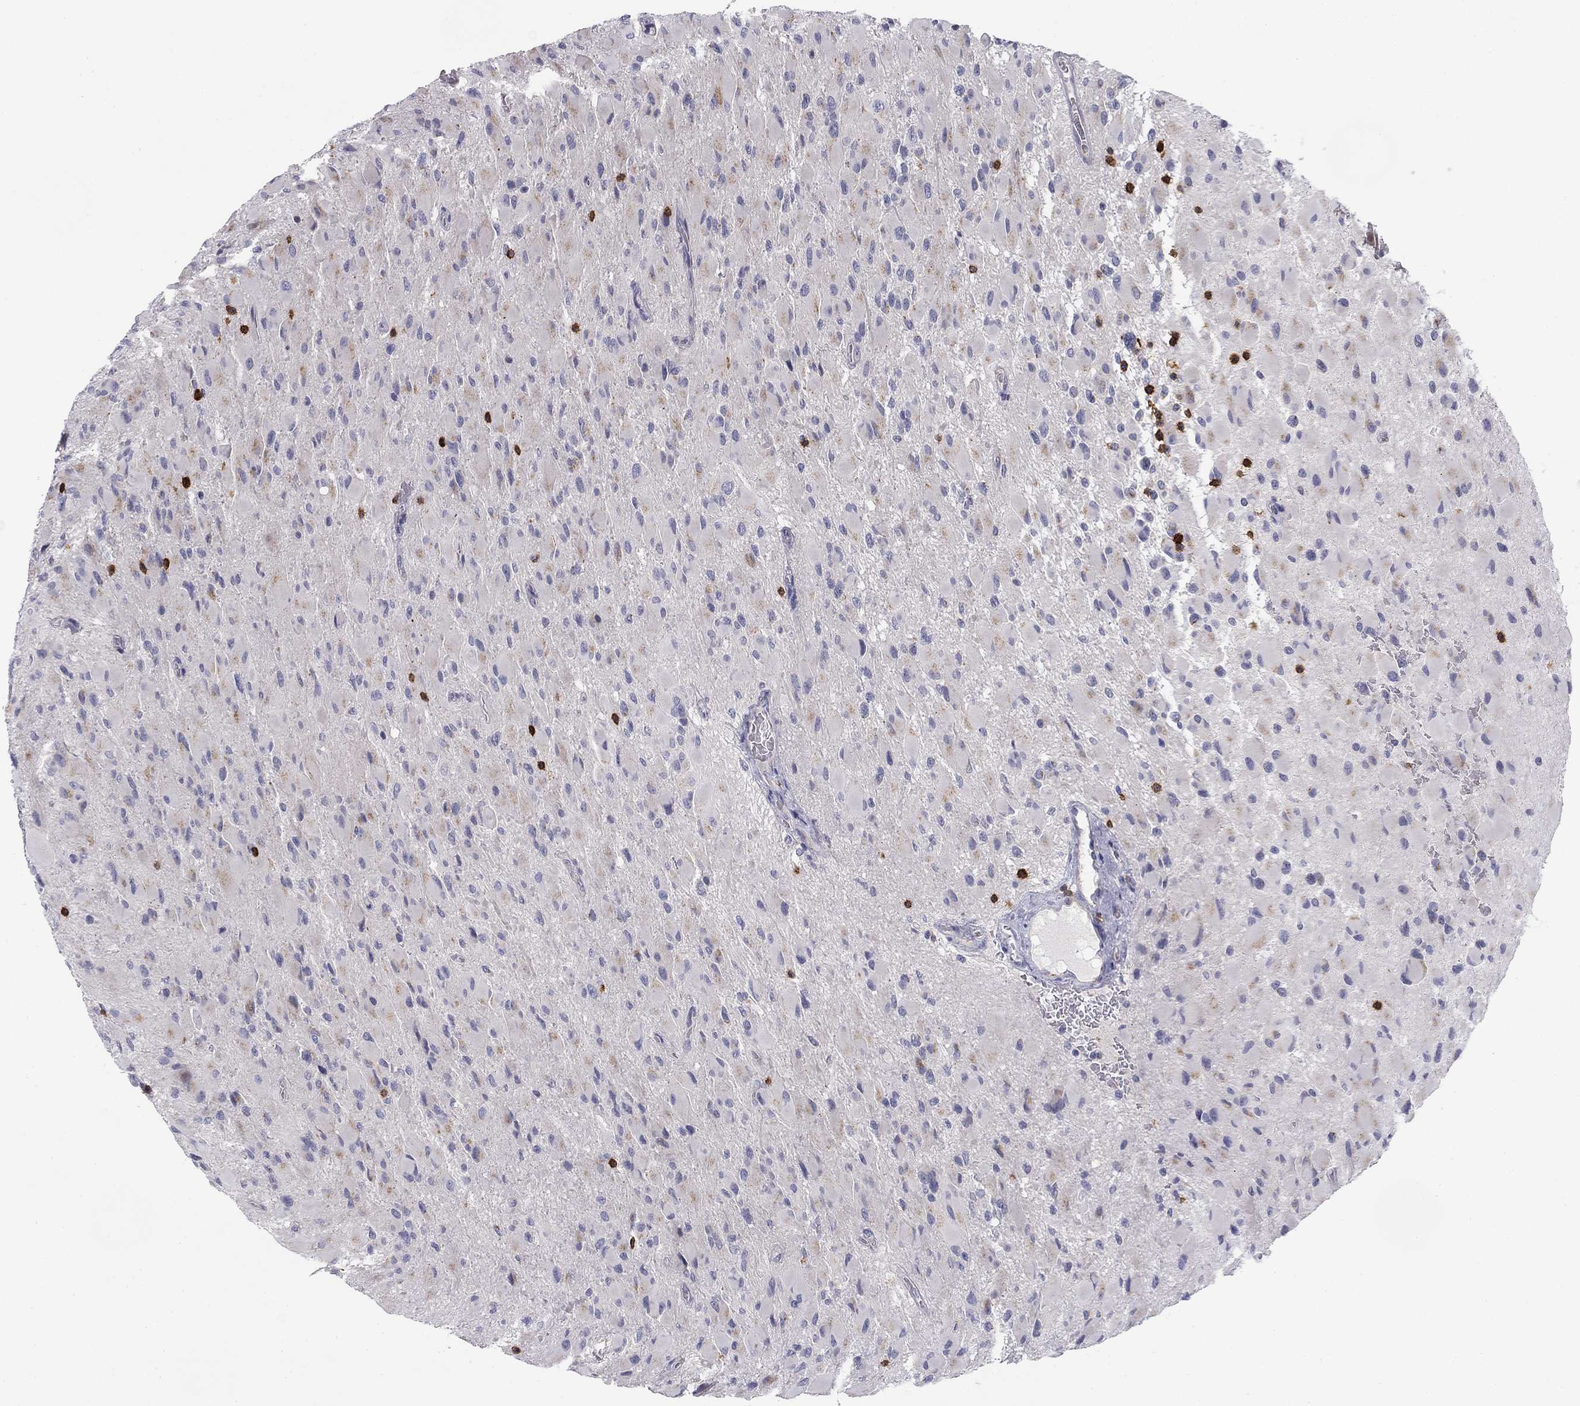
{"staining": {"intensity": "negative", "quantity": "none", "location": "none"}, "tissue": "glioma", "cell_type": "Tumor cells", "image_type": "cancer", "snomed": [{"axis": "morphology", "description": "Glioma, malignant, High grade"}, {"axis": "topography", "description": "Cerebral cortex"}], "caption": "This is an IHC histopathology image of glioma. There is no positivity in tumor cells.", "gene": "TRAT1", "patient": {"sex": "female", "age": 36}}